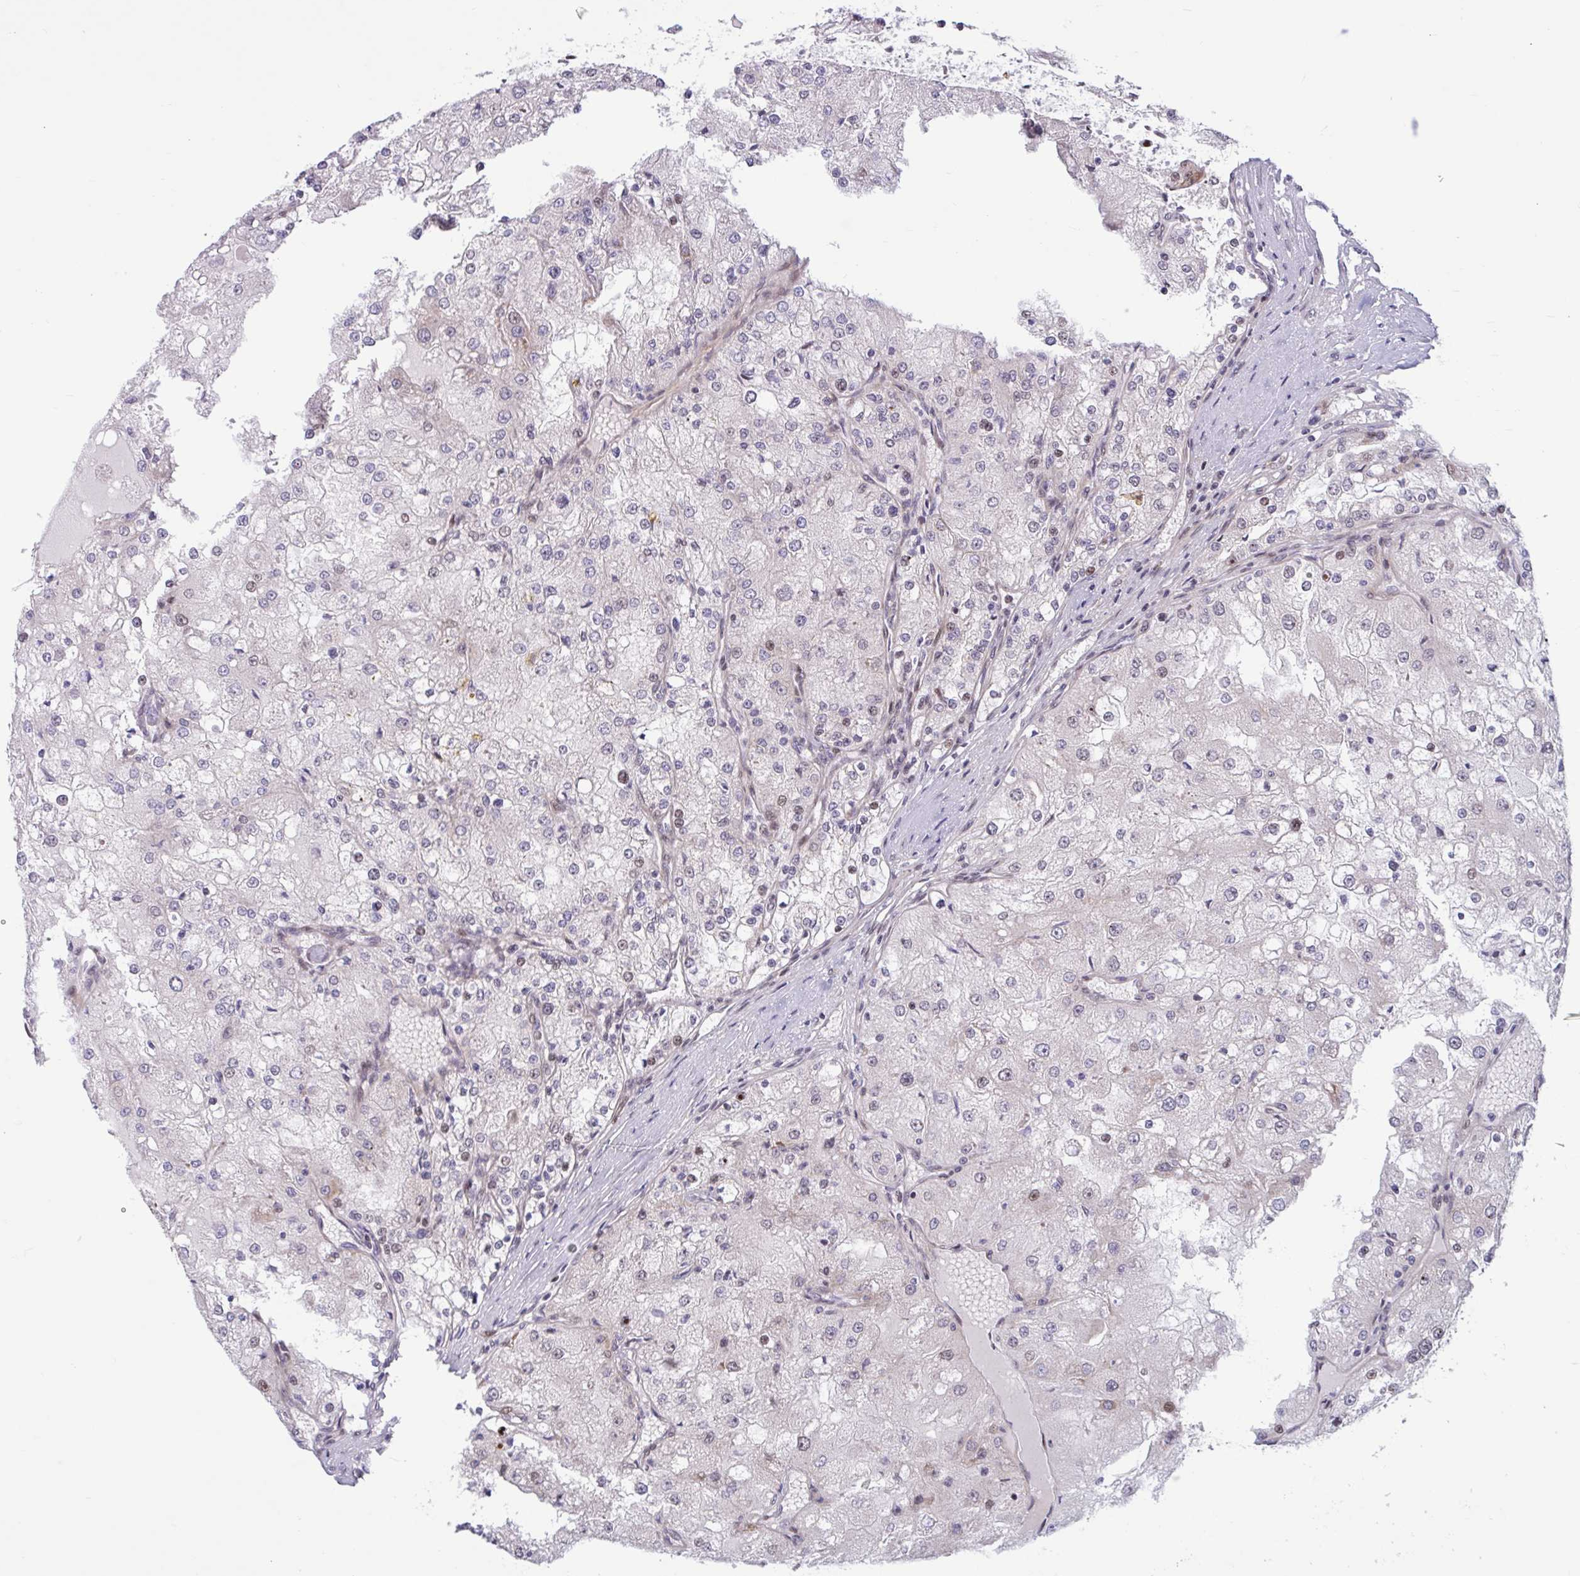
{"staining": {"intensity": "moderate", "quantity": "25%-75%", "location": "nuclear"}, "tissue": "renal cancer", "cell_type": "Tumor cells", "image_type": "cancer", "snomed": [{"axis": "morphology", "description": "Adenocarcinoma, NOS"}, {"axis": "topography", "description": "Kidney"}], "caption": "There is medium levels of moderate nuclear positivity in tumor cells of renal adenocarcinoma, as demonstrated by immunohistochemical staining (brown color).", "gene": "RBL1", "patient": {"sex": "female", "age": 74}}